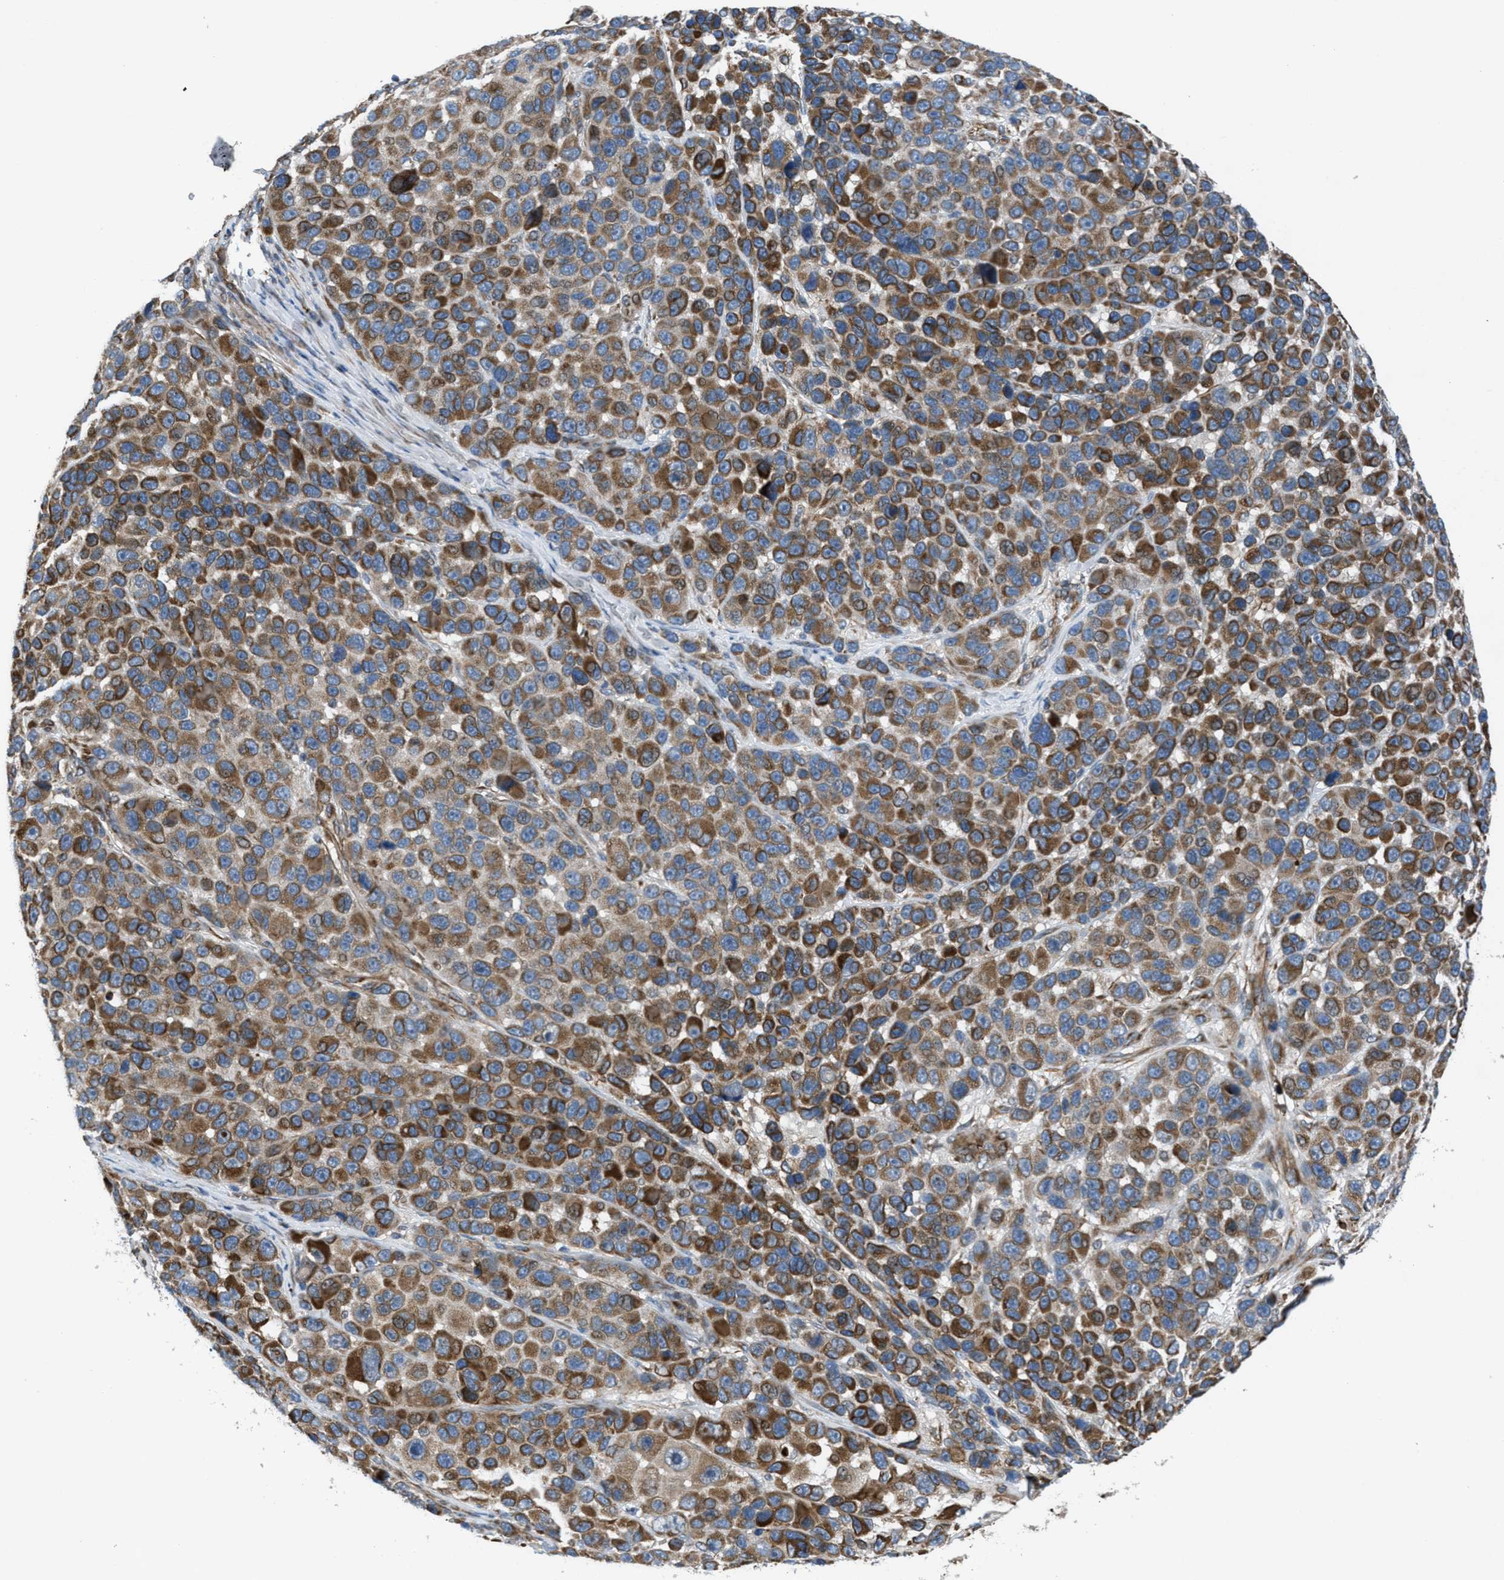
{"staining": {"intensity": "moderate", "quantity": ">75%", "location": "cytoplasmic/membranous"}, "tissue": "melanoma", "cell_type": "Tumor cells", "image_type": "cancer", "snomed": [{"axis": "morphology", "description": "Malignant melanoma, NOS"}, {"axis": "topography", "description": "Skin"}], "caption": "This is an image of immunohistochemistry (IHC) staining of melanoma, which shows moderate expression in the cytoplasmic/membranous of tumor cells.", "gene": "SLC6A9", "patient": {"sex": "male", "age": 53}}